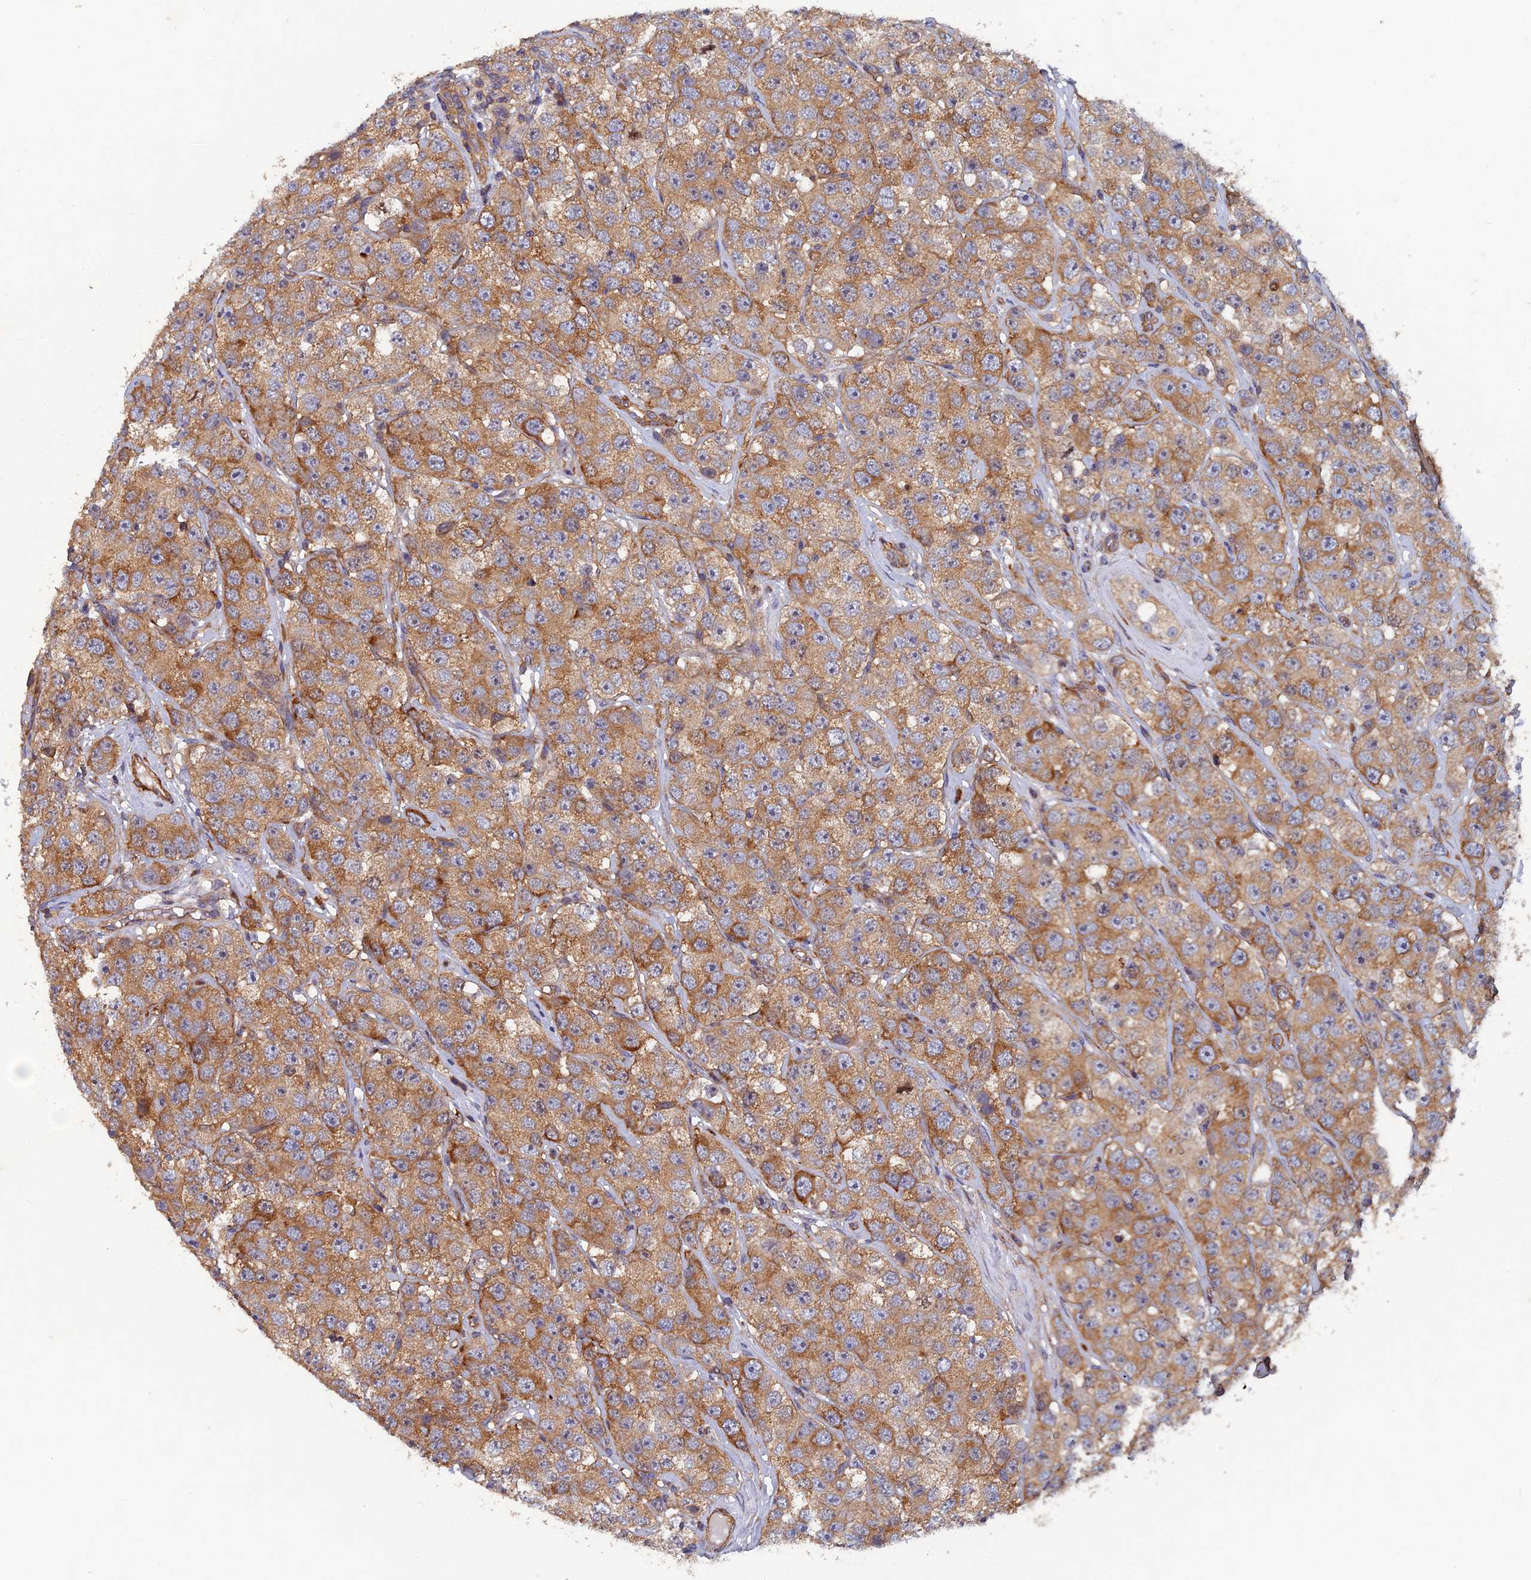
{"staining": {"intensity": "moderate", "quantity": ">75%", "location": "cytoplasmic/membranous"}, "tissue": "testis cancer", "cell_type": "Tumor cells", "image_type": "cancer", "snomed": [{"axis": "morphology", "description": "Seminoma, NOS"}, {"axis": "topography", "description": "Testis"}], "caption": "Moderate cytoplasmic/membranous staining is identified in about >75% of tumor cells in seminoma (testis).", "gene": "NCAPG", "patient": {"sex": "male", "age": 28}}